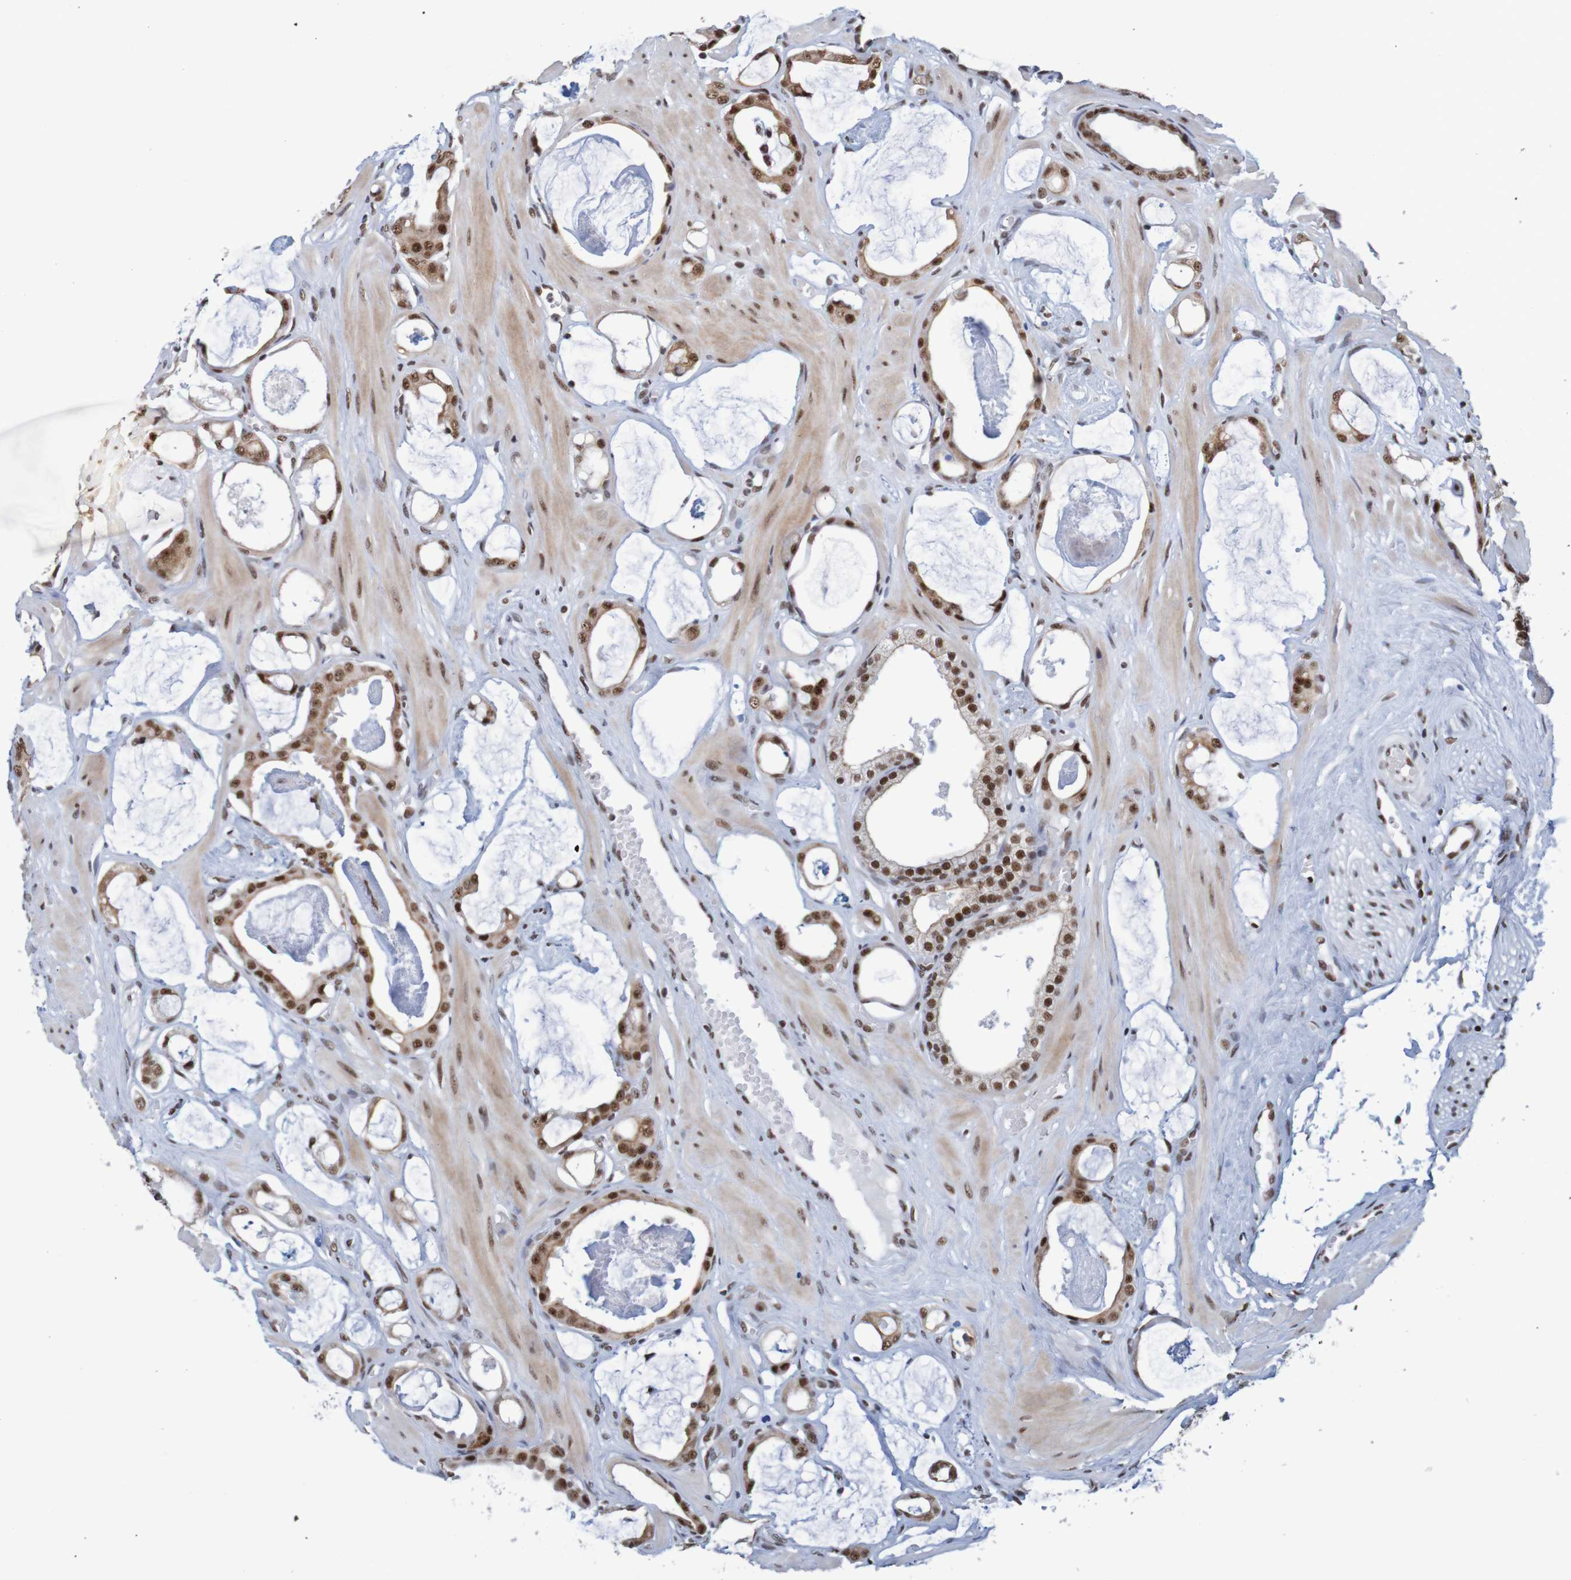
{"staining": {"intensity": "strong", "quantity": ">75%", "location": "nuclear"}, "tissue": "prostate cancer", "cell_type": "Tumor cells", "image_type": "cancer", "snomed": [{"axis": "morphology", "description": "Adenocarcinoma, Low grade"}, {"axis": "topography", "description": "Prostate"}], "caption": "IHC image of neoplastic tissue: human prostate cancer (low-grade adenocarcinoma) stained using IHC reveals high levels of strong protein expression localized specifically in the nuclear of tumor cells, appearing as a nuclear brown color.", "gene": "THRAP3", "patient": {"sex": "male", "age": 53}}